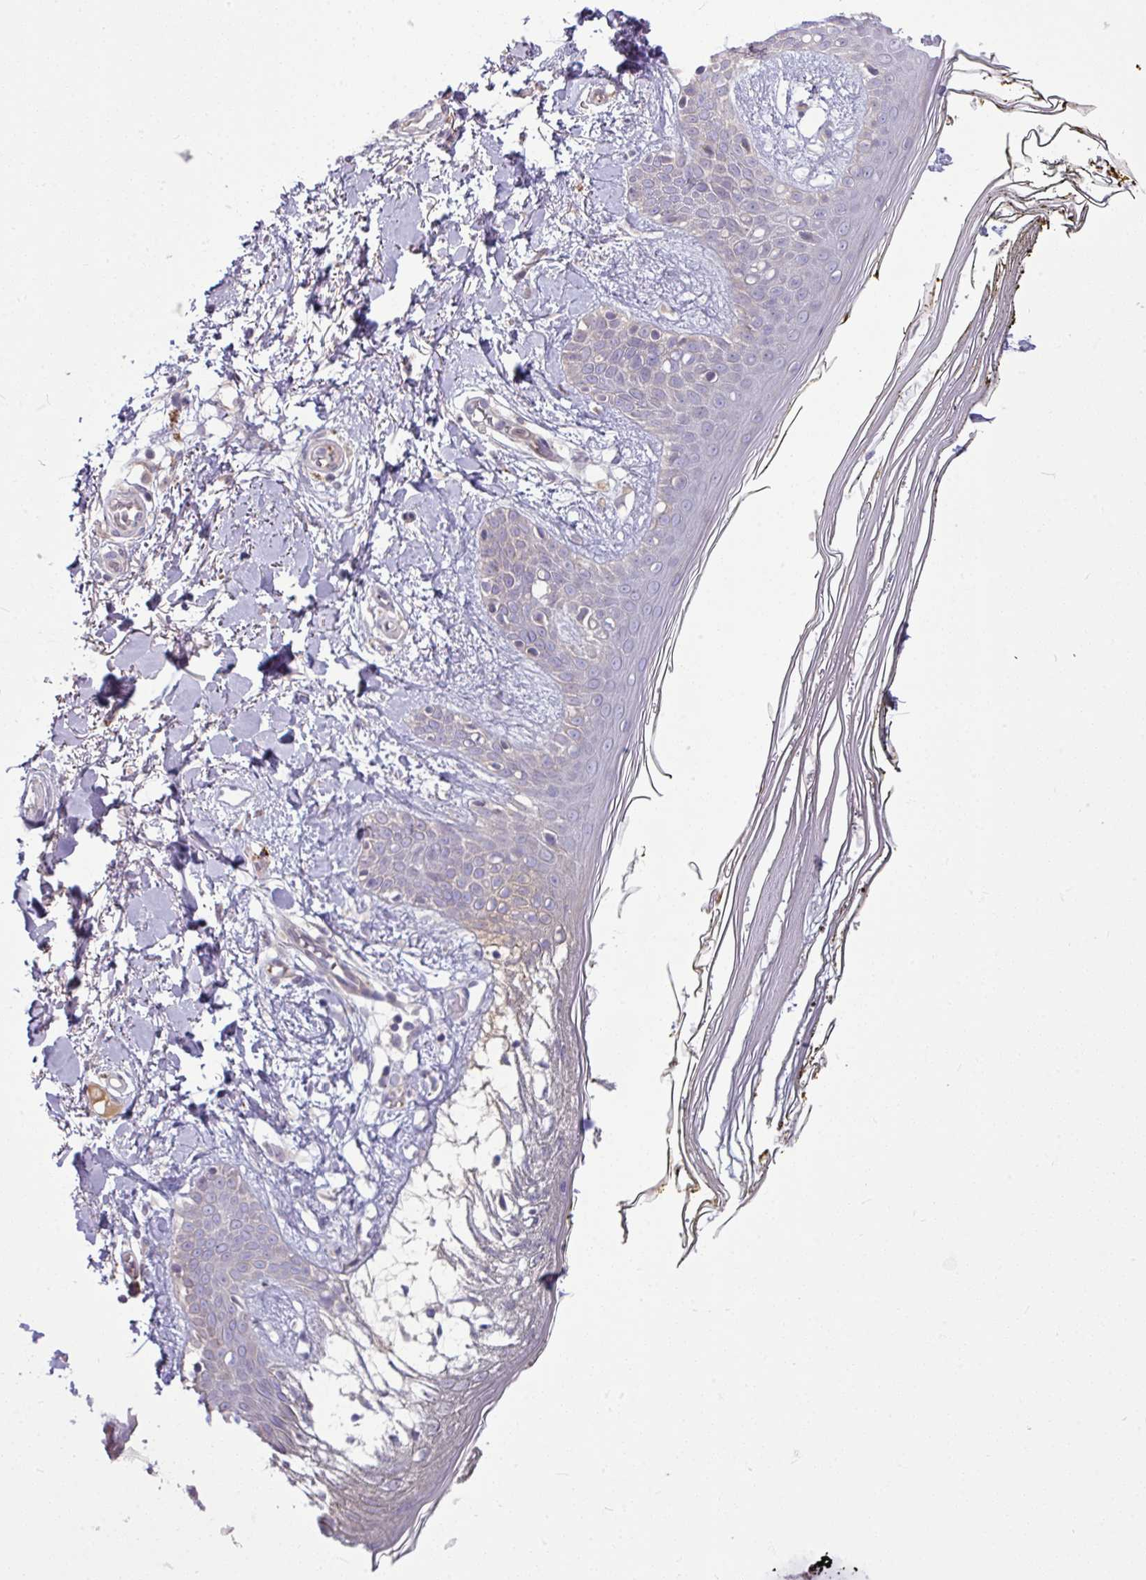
{"staining": {"intensity": "negative", "quantity": "none", "location": "none"}, "tissue": "skin", "cell_type": "Fibroblasts", "image_type": "normal", "snomed": [{"axis": "morphology", "description": "Normal tissue, NOS"}, {"axis": "topography", "description": "Skin"}], "caption": "Immunohistochemistry (IHC) photomicrograph of benign skin stained for a protein (brown), which demonstrates no positivity in fibroblasts. Nuclei are stained in blue.", "gene": "B4GALNT4", "patient": {"sex": "female", "age": 34}}